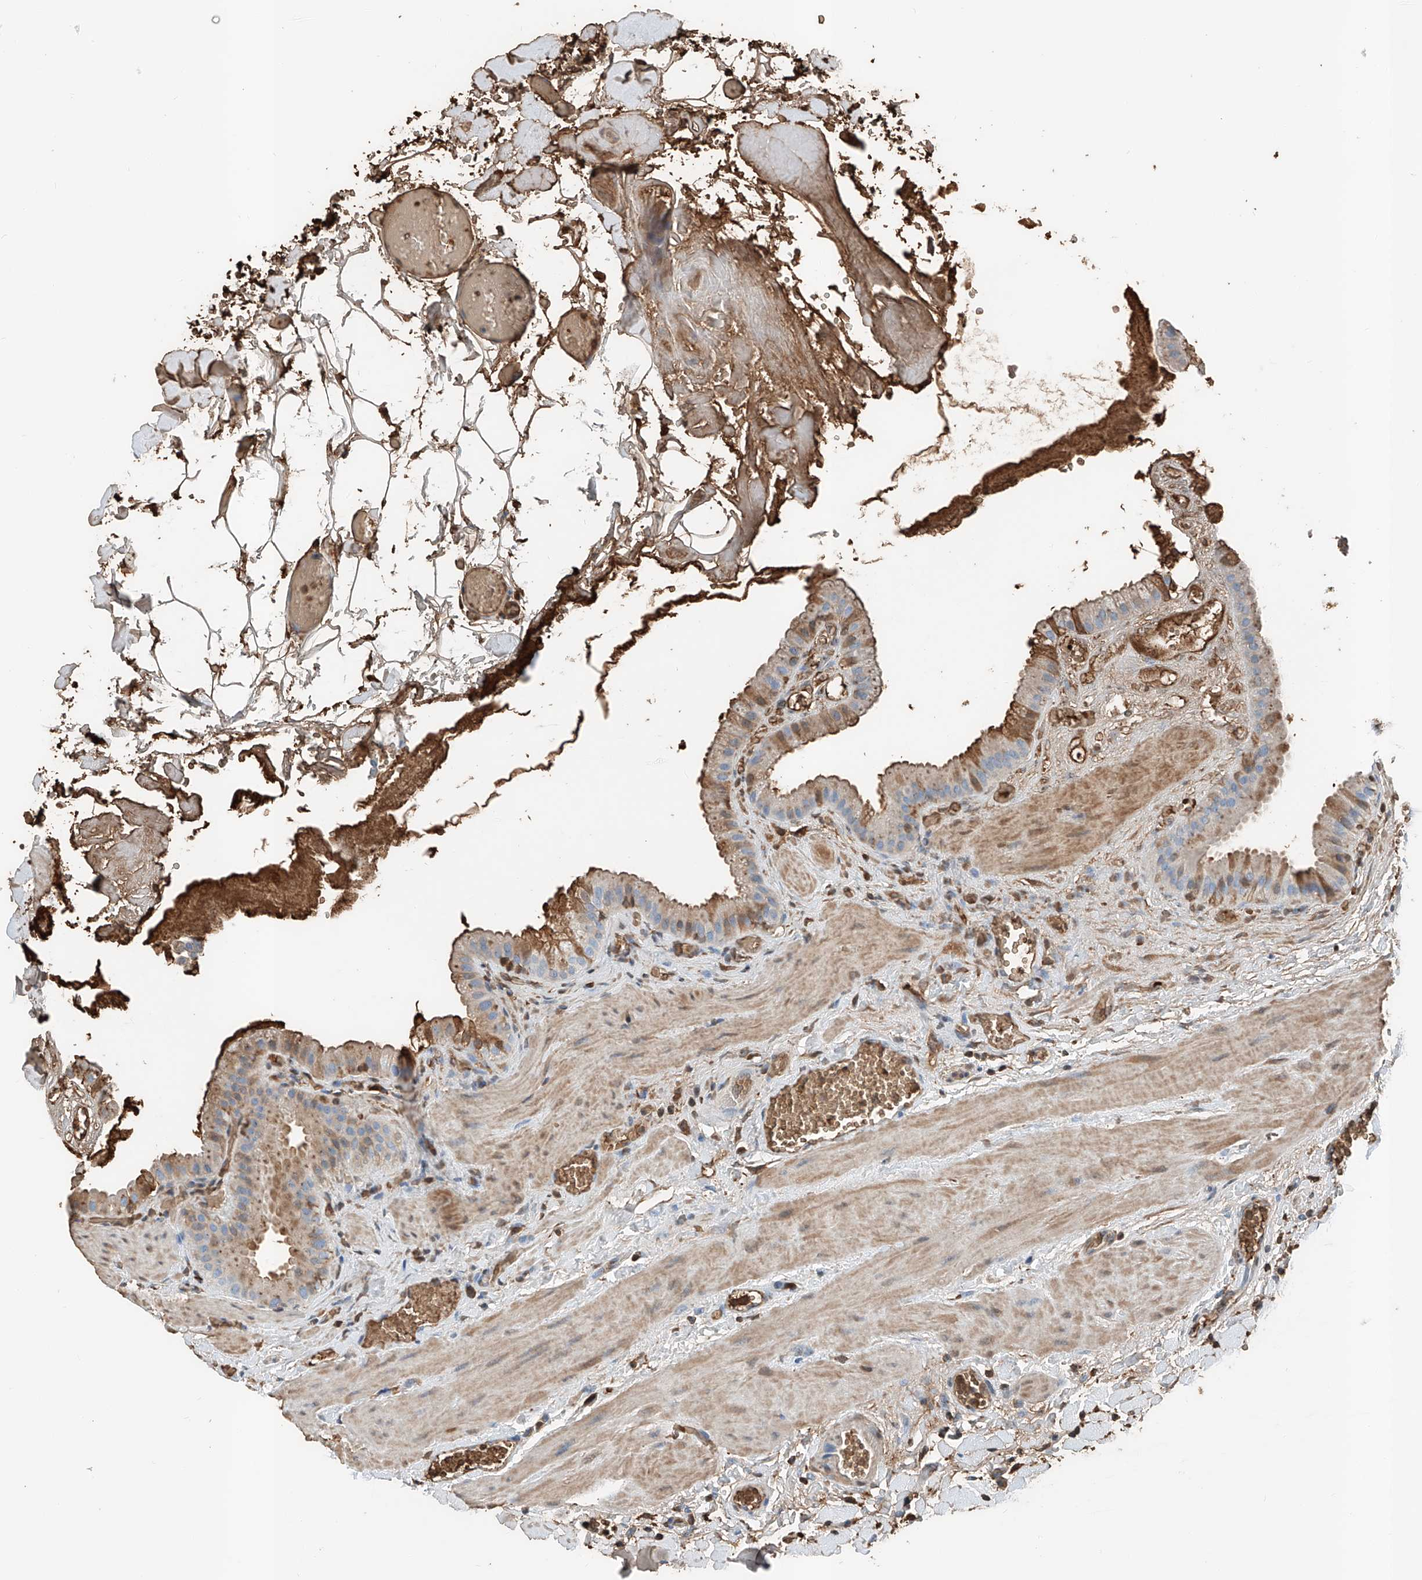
{"staining": {"intensity": "weak", "quantity": ">75%", "location": "cytoplasmic/membranous"}, "tissue": "gallbladder", "cell_type": "Glandular cells", "image_type": "normal", "snomed": [{"axis": "morphology", "description": "Normal tissue, NOS"}, {"axis": "topography", "description": "Gallbladder"}], "caption": "The immunohistochemical stain labels weak cytoplasmic/membranous staining in glandular cells of normal gallbladder. (Stains: DAB in brown, nuclei in blue, Microscopy: brightfield microscopy at high magnification).", "gene": "PRSS23", "patient": {"sex": "male", "age": 55}}